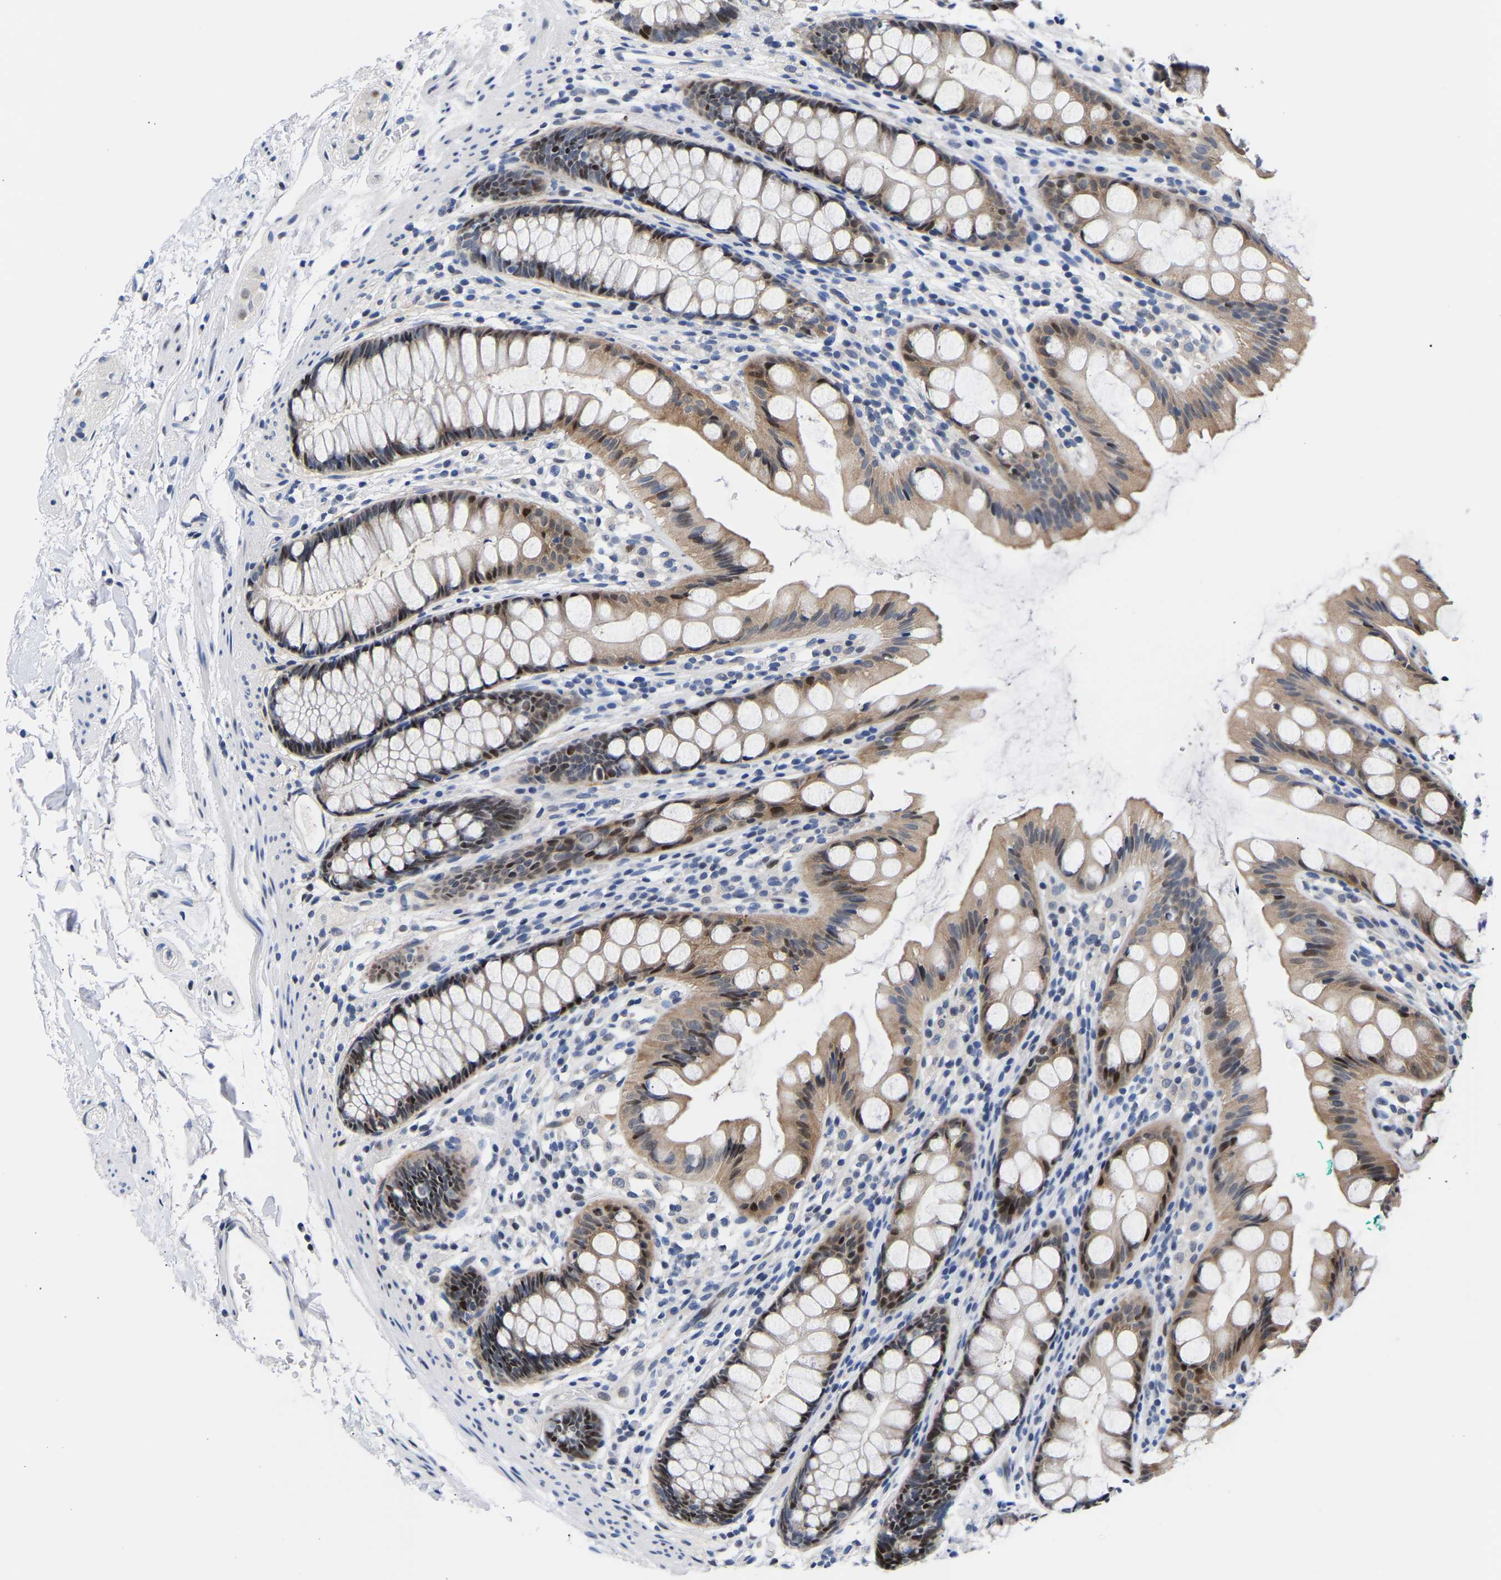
{"staining": {"intensity": "moderate", "quantity": "25%-75%", "location": "cytoplasmic/membranous,nuclear"}, "tissue": "rectum", "cell_type": "Glandular cells", "image_type": "normal", "snomed": [{"axis": "morphology", "description": "Normal tissue, NOS"}, {"axis": "topography", "description": "Rectum"}], "caption": "Rectum stained for a protein (brown) displays moderate cytoplasmic/membranous,nuclear positive staining in about 25%-75% of glandular cells.", "gene": "PTRHD1", "patient": {"sex": "female", "age": 65}}